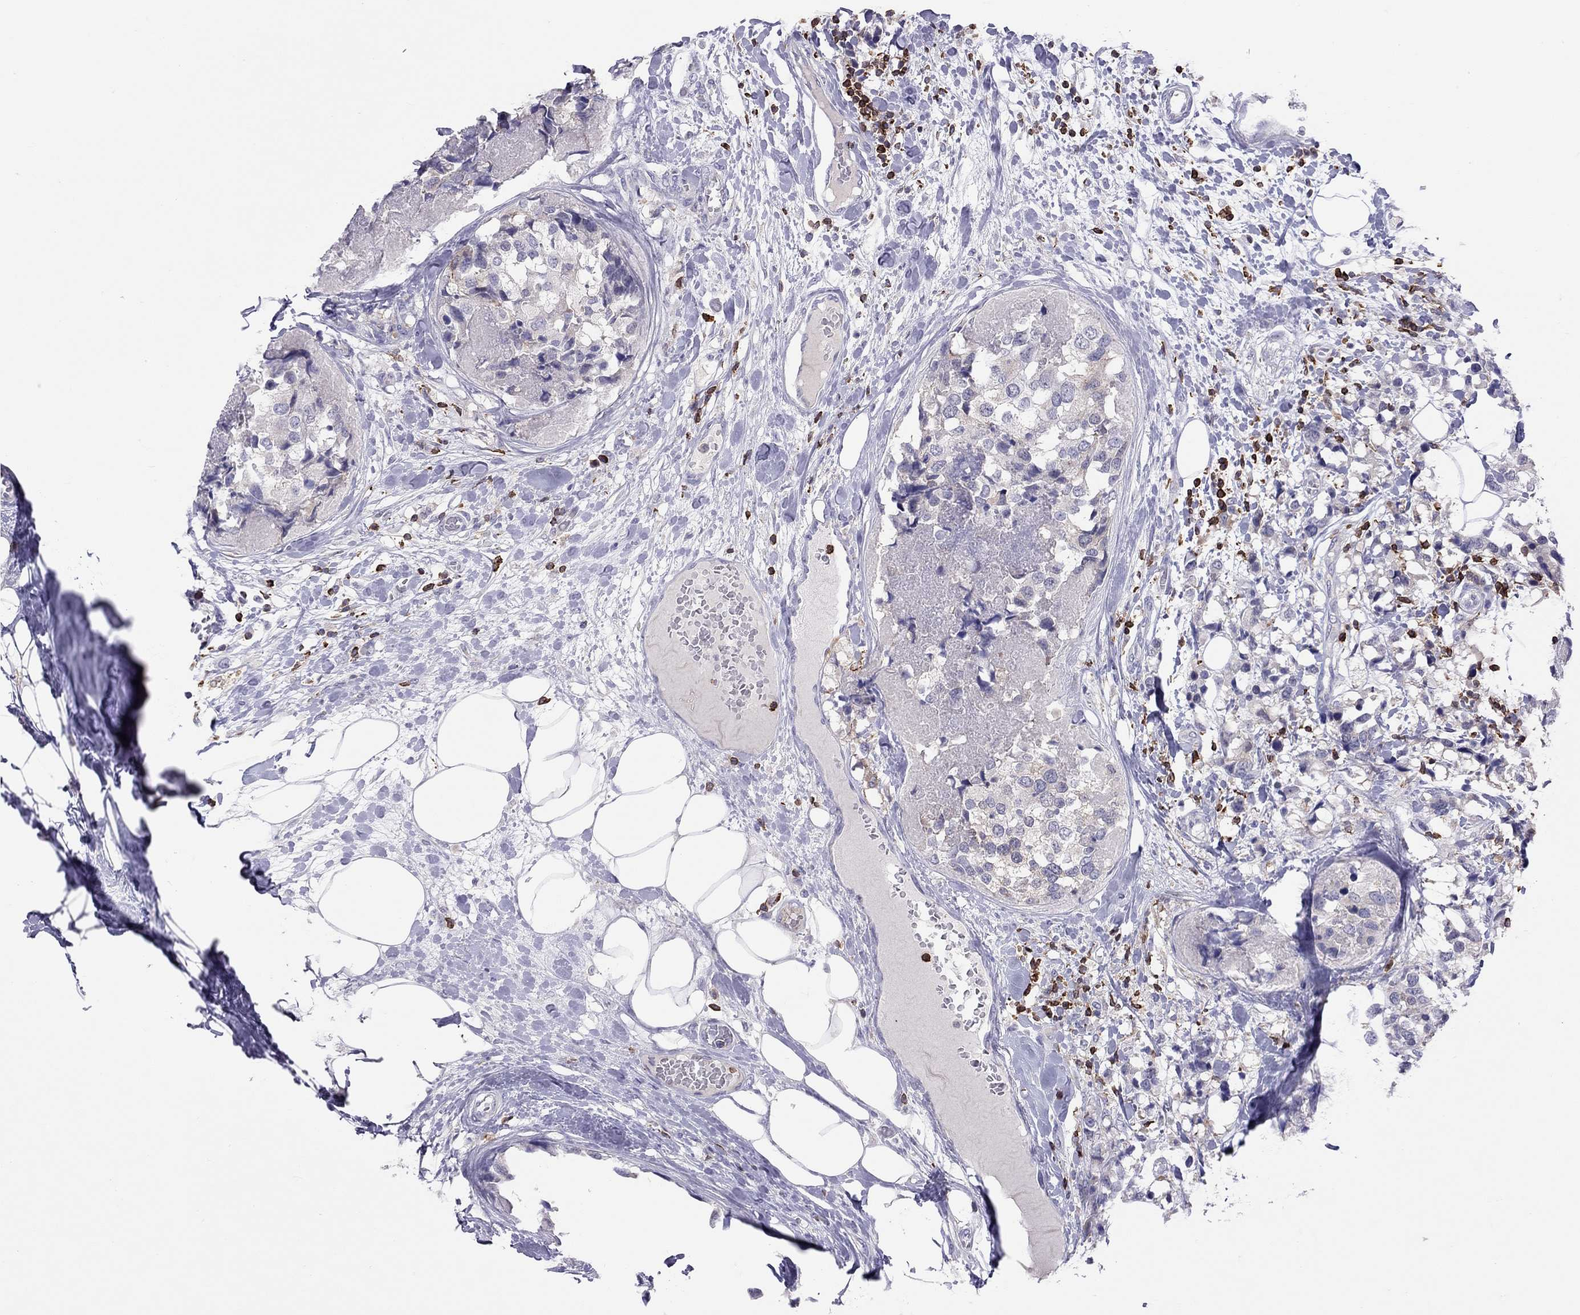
{"staining": {"intensity": "negative", "quantity": "none", "location": "none"}, "tissue": "breast cancer", "cell_type": "Tumor cells", "image_type": "cancer", "snomed": [{"axis": "morphology", "description": "Lobular carcinoma"}, {"axis": "topography", "description": "Breast"}], "caption": "A photomicrograph of breast lobular carcinoma stained for a protein reveals no brown staining in tumor cells. (DAB IHC, high magnification).", "gene": "MND1", "patient": {"sex": "female", "age": 59}}